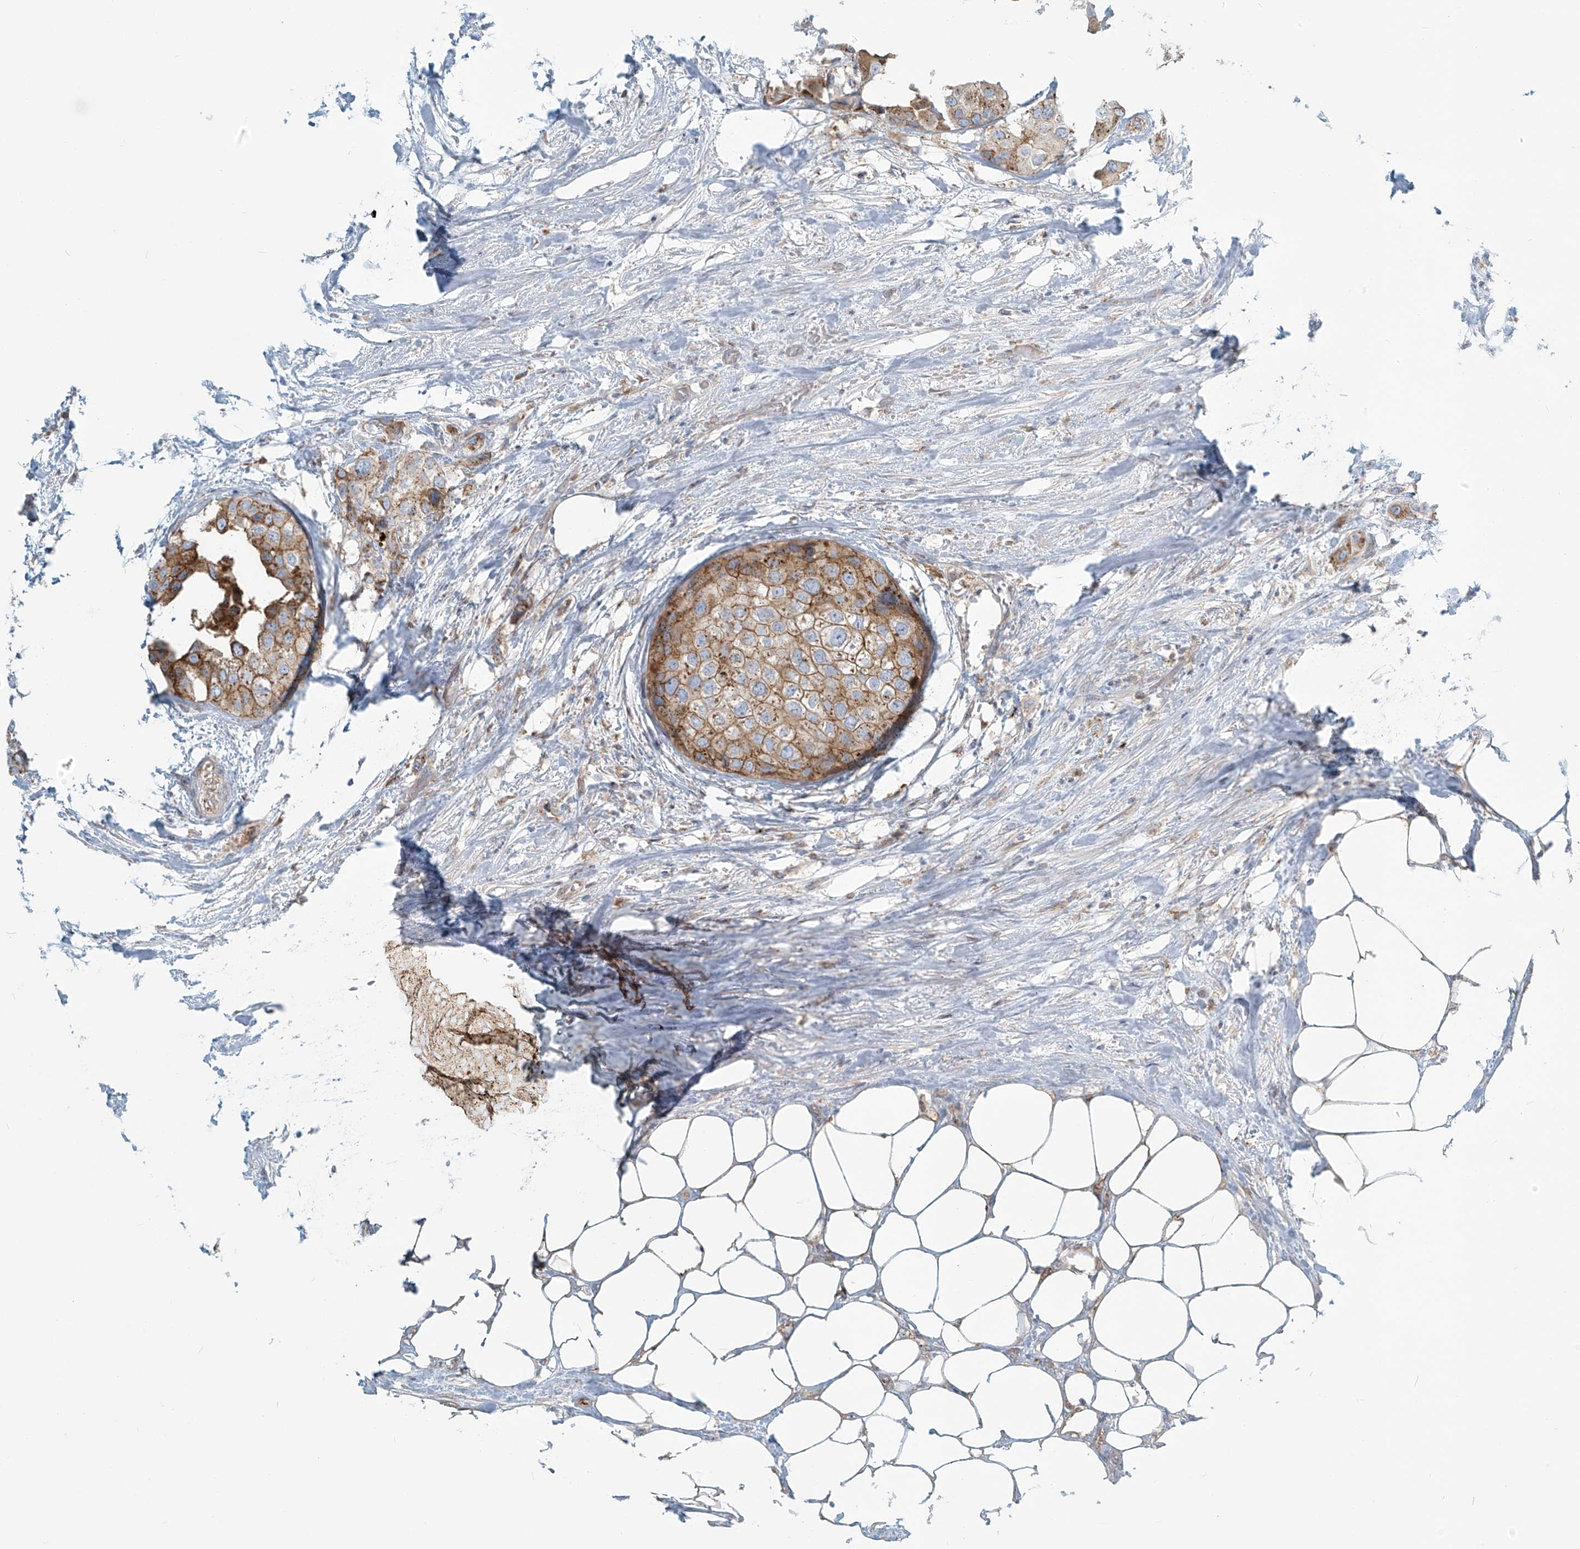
{"staining": {"intensity": "moderate", "quantity": ">75%", "location": "cytoplasmic/membranous"}, "tissue": "urothelial cancer", "cell_type": "Tumor cells", "image_type": "cancer", "snomed": [{"axis": "morphology", "description": "Urothelial carcinoma, High grade"}, {"axis": "topography", "description": "Urinary bladder"}], "caption": "Immunohistochemistry staining of urothelial cancer, which exhibits medium levels of moderate cytoplasmic/membranous staining in approximately >75% of tumor cells indicating moderate cytoplasmic/membranous protein positivity. The staining was performed using DAB (3,3'-diaminobenzidine) (brown) for protein detection and nuclei were counterstained in hematoxylin (blue).", "gene": "LZTS3", "patient": {"sex": "male", "age": 64}}